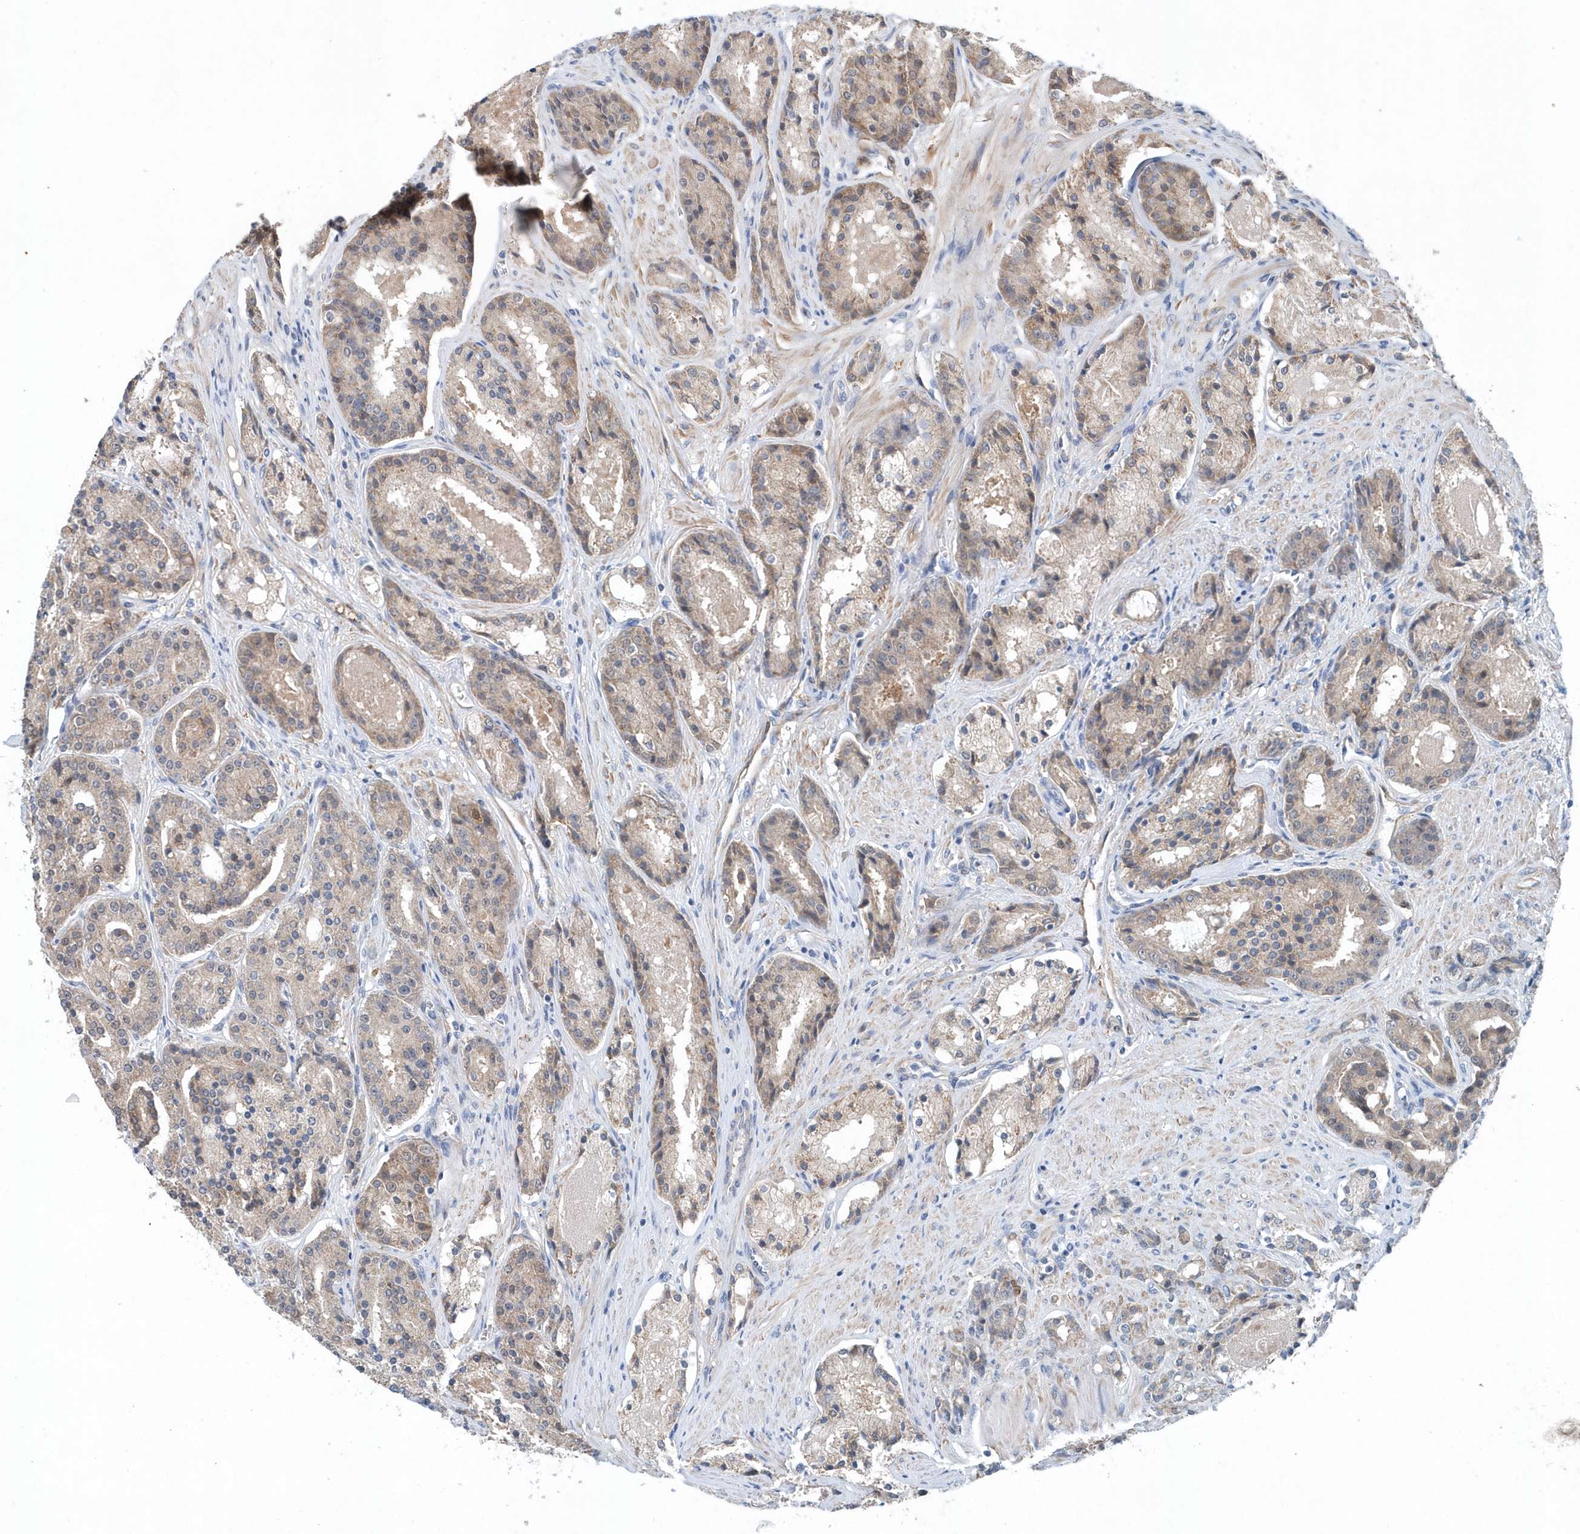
{"staining": {"intensity": "weak", "quantity": "<25%", "location": "cytoplasmic/membranous"}, "tissue": "prostate cancer", "cell_type": "Tumor cells", "image_type": "cancer", "snomed": [{"axis": "morphology", "description": "Adenocarcinoma, High grade"}, {"axis": "topography", "description": "Prostate"}], "caption": "Tumor cells show no significant protein positivity in prostate cancer.", "gene": "PFN2", "patient": {"sex": "male", "age": 60}}